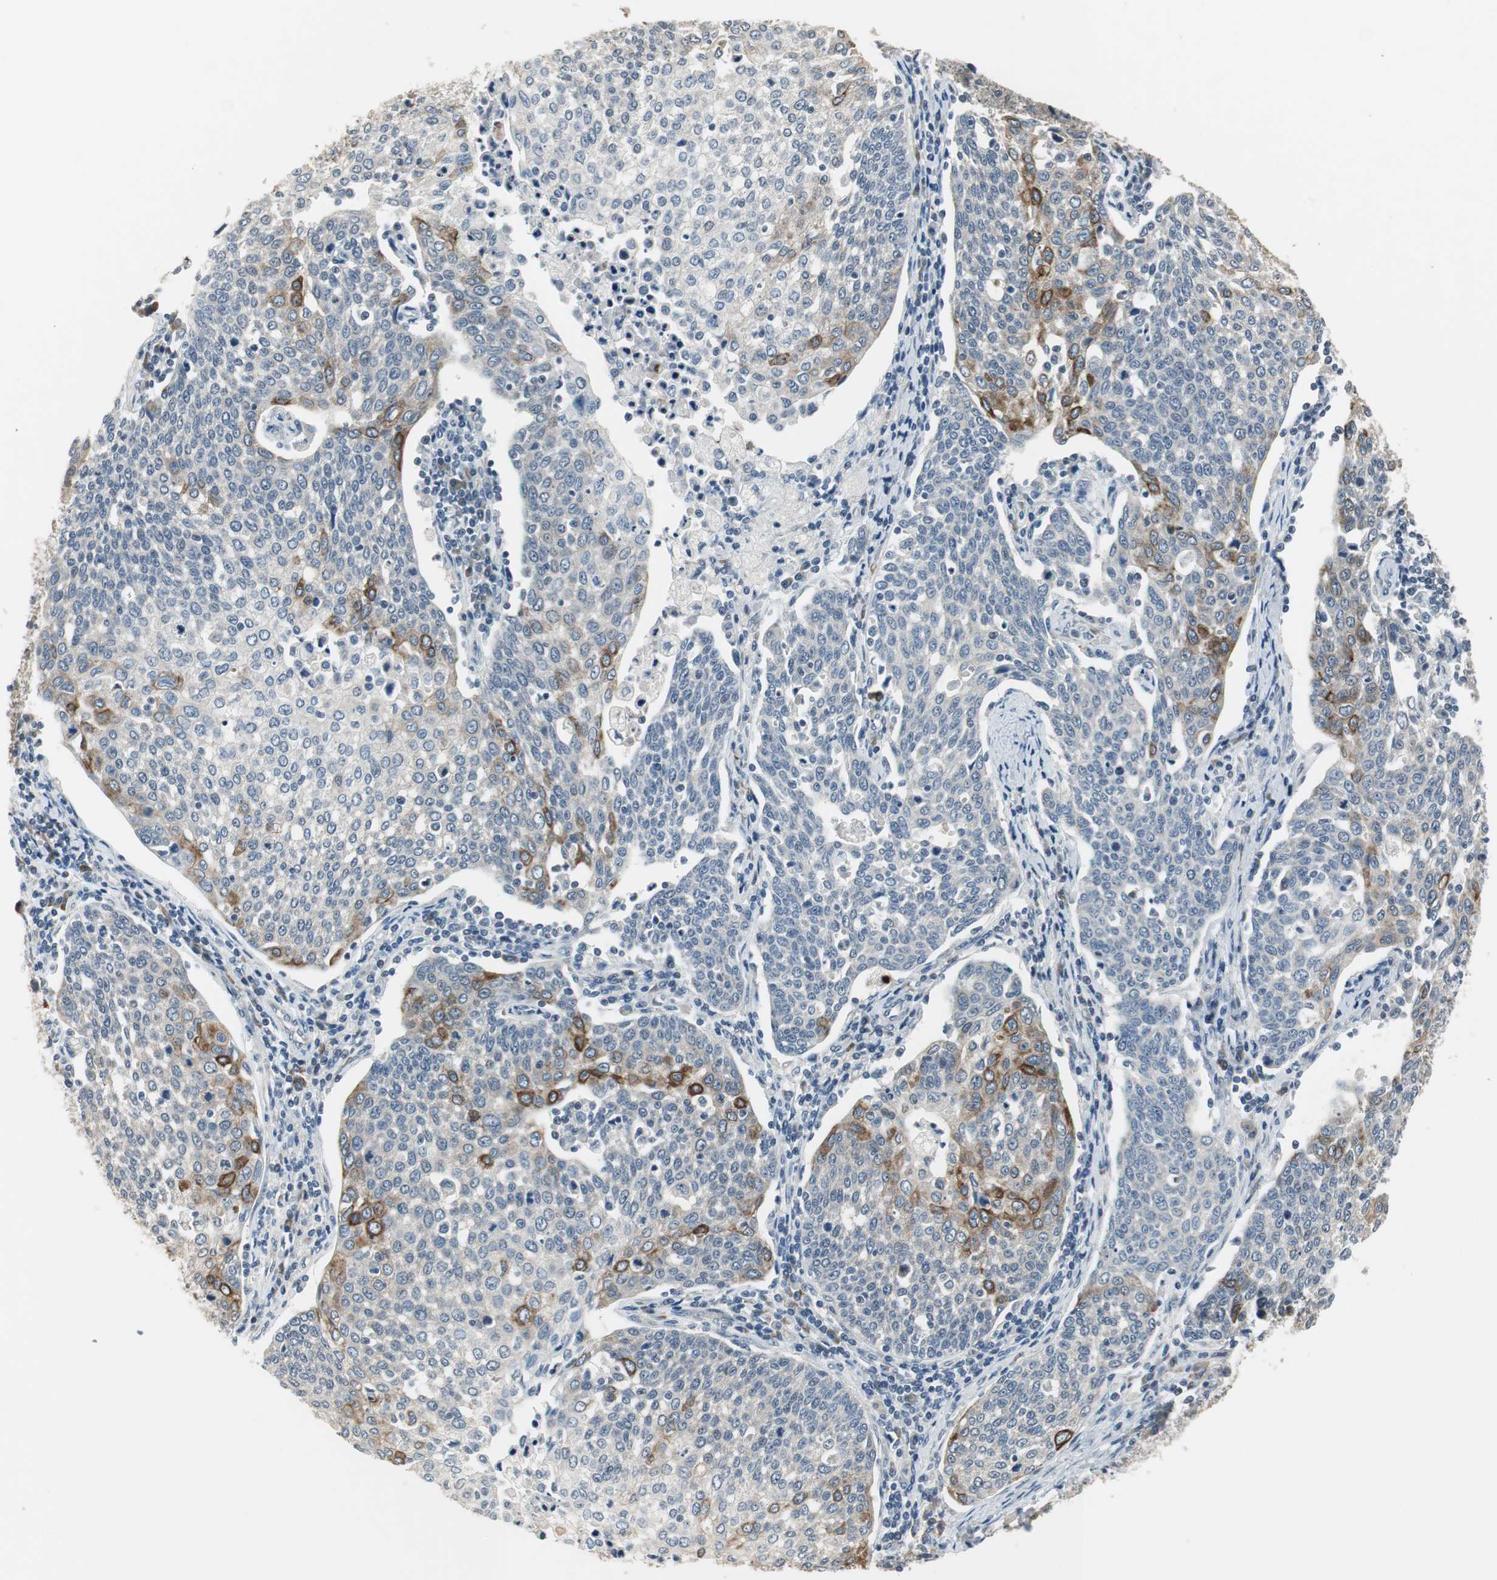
{"staining": {"intensity": "moderate", "quantity": "25%-75%", "location": "cytoplasmic/membranous"}, "tissue": "cervical cancer", "cell_type": "Tumor cells", "image_type": "cancer", "snomed": [{"axis": "morphology", "description": "Squamous cell carcinoma, NOS"}, {"axis": "topography", "description": "Cervix"}], "caption": "Brown immunohistochemical staining in human cervical cancer demonstrates moderate cytoplasmic/membranous staining in about 25%-75% of tumor cells. (DAB IHC, brown staining for protein, blue staining for nuclei).", "gene": "CCT5", "patient": {"sex": "female", "age": 34}}